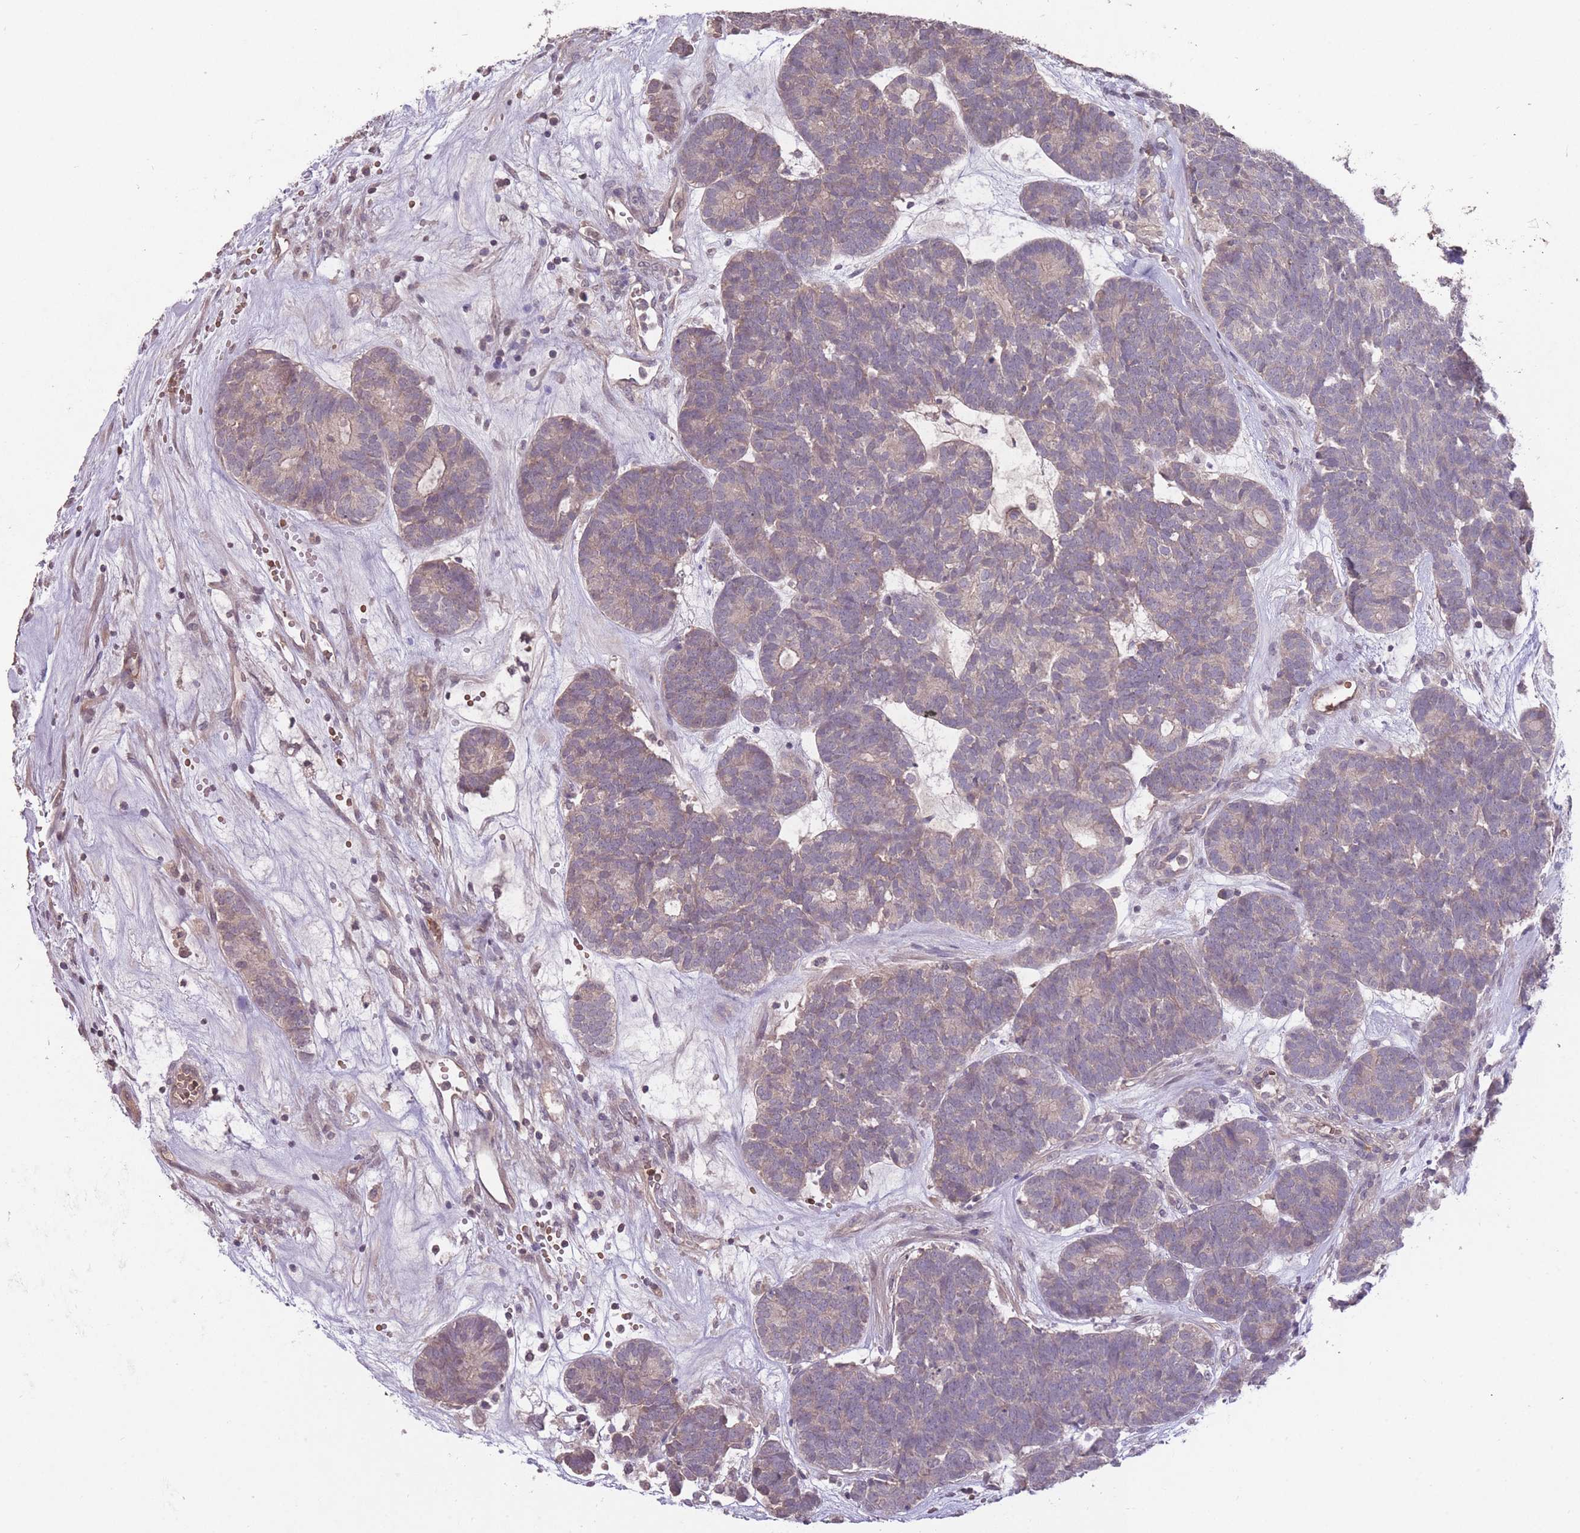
{"staining": {"intensity": "negative", "quantity": "none", "location": "none"}, "tissue": "head and neck cancer", "cell_type": "Tumor cells", "image_type": "cancer", "snomed": [{"axis": "morphology", "description": "Adenocarcinoma, NOS"}, {"axis": "topography", "description": "Head-Neck"}], "caption": "Protein analysis of head and neck cancer reveals no significant staining in tumor cells.", "gene": "ADCYAP1R1", "patient": {"sex": "female", "age": 81}}